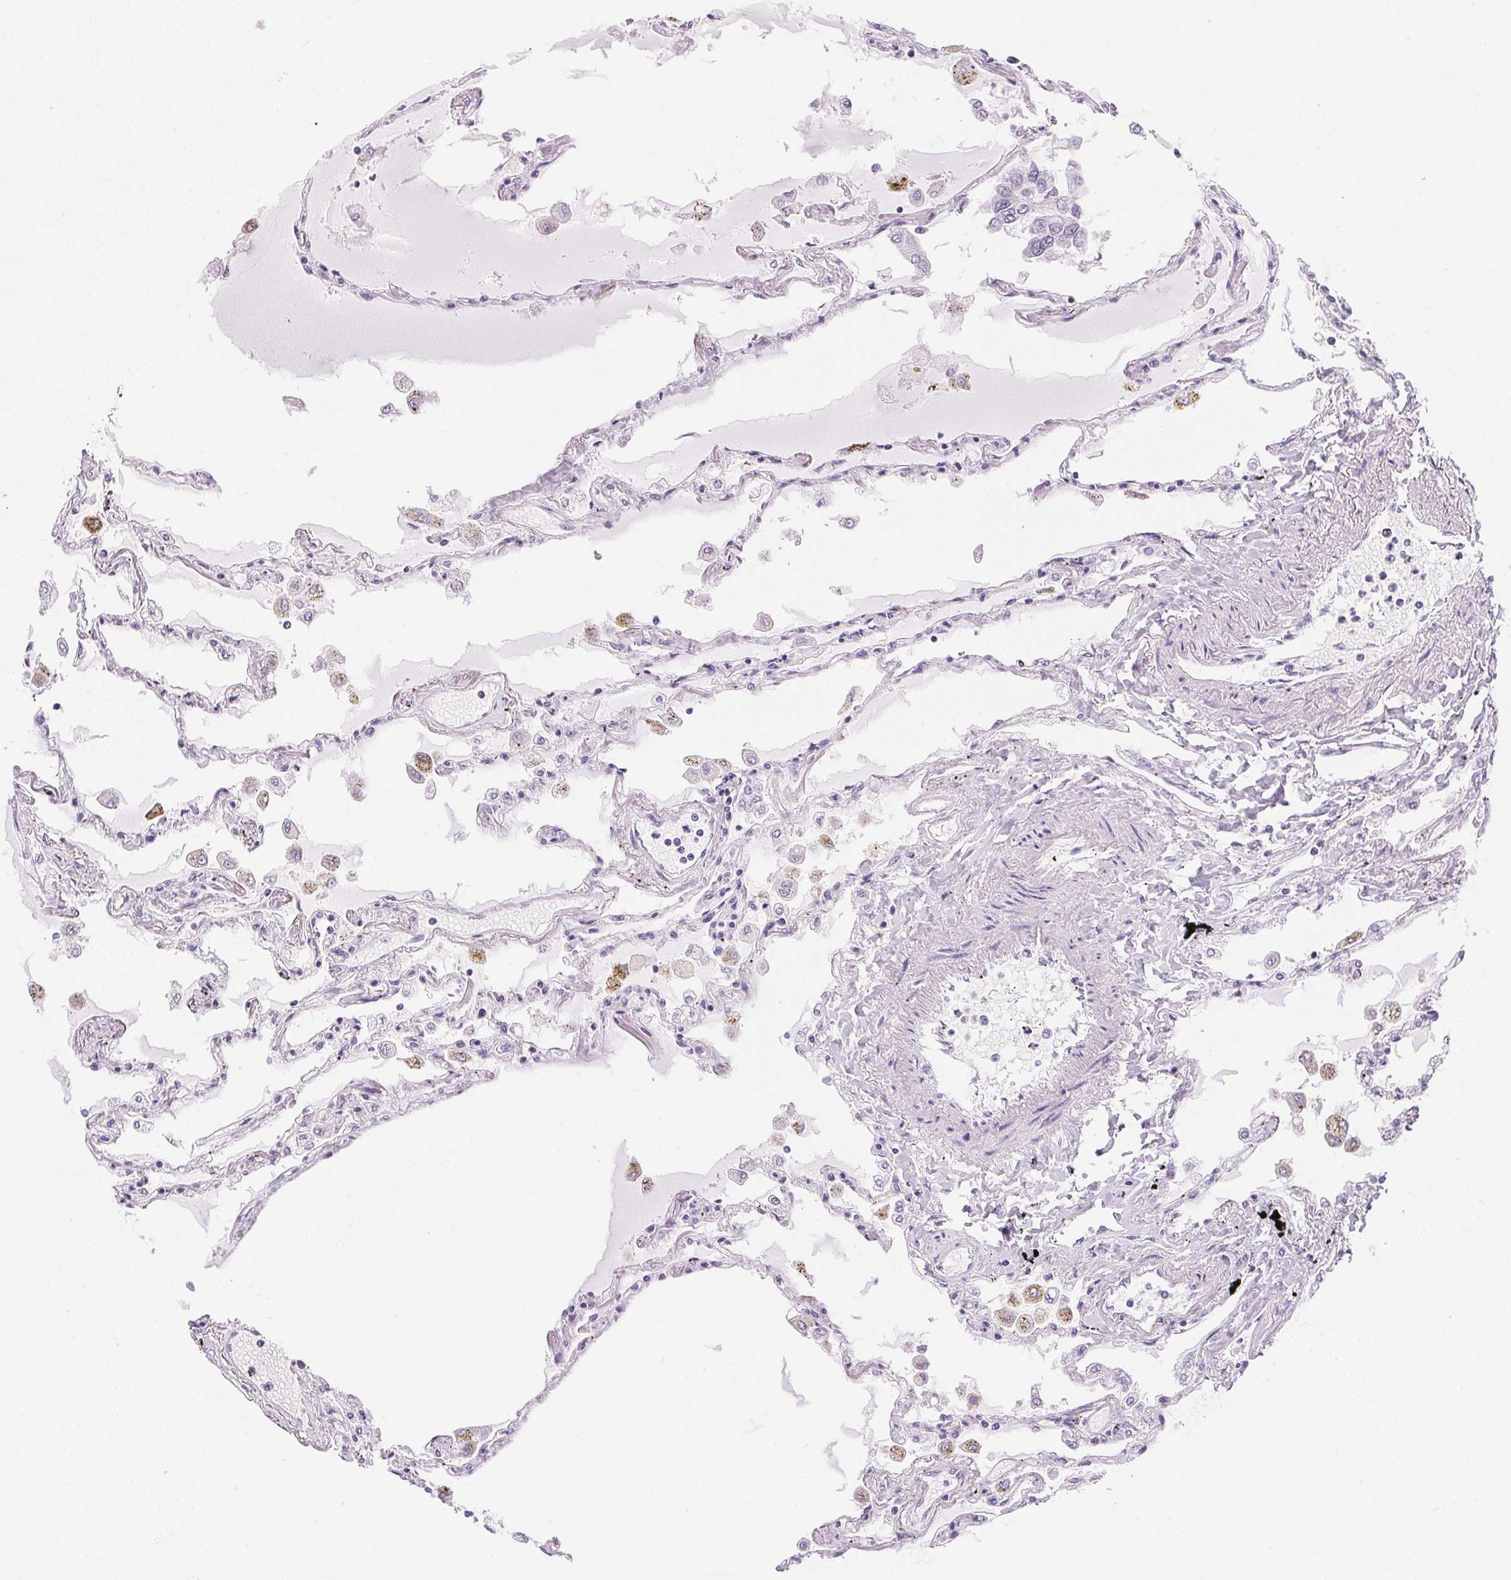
{"staining": {"intensity": "negative", "quantity": "none", "location": "none"}, "tissue": "lung", "cell_type": "Alveolar cells", "image_type": "normal", "snomed": [{"axis": "morphology", "description": "Normal tissue, NOS"}, {"axis": "morphology", "description": "Adenocarcinoma, NOS"}, {"axis": "topography", "description": "Cartilage tissue"}, {"axis": "topography", "description": "Lung"}], "caption": "Alveolar cells show no significant expression in unremarkable lung. (DAB (3,3'-diaminobenzidine) immunohistochemistry (IHC), high magnification).", "gene": "ATP6V0A4", "patient": {"sex": "female", "age": 67}}